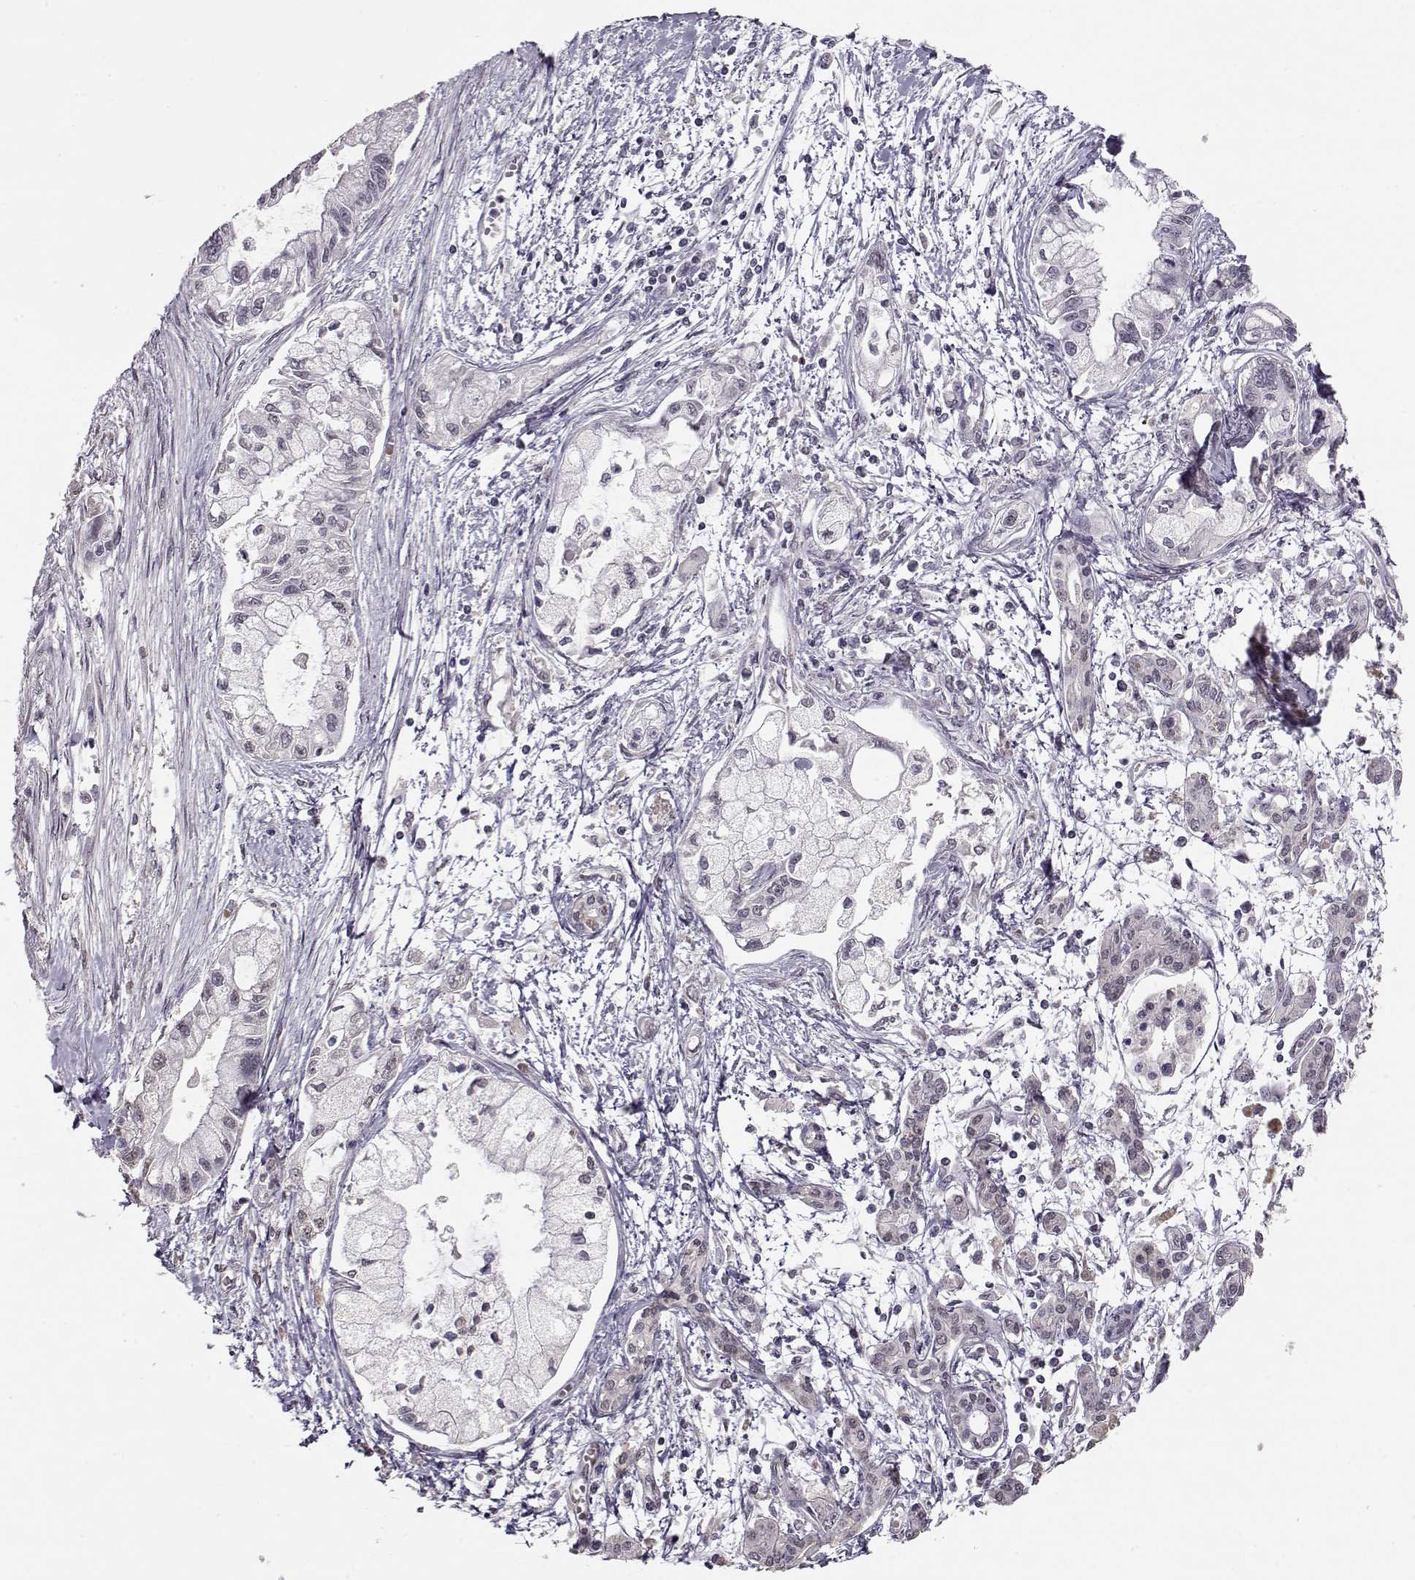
{"staining": {"intensity": "negative", "quantity": "none", "location": "none"}, "tissue": "pancreatic cancer", "cell_type": "Tumor cells", "image_type": "cancer", "snomed": [{"axis": "morphology", "description": "Adenocarcinoma, NOS"}, {"axis": "topography", "description": "Pancreas"}], "caption": "The immunohistochemistry (IHC) photomicrograph has no significant staining in tumor cells of pancreatic cancer (adenocarcinoma) tissue. Brightfield microscopy of immunohistochemistry stained with DAB (brown) and hematoxylin (blue), captured at high magnification.", "gene": "PCP4", "patient": {"sex": "male", "age": 54}}